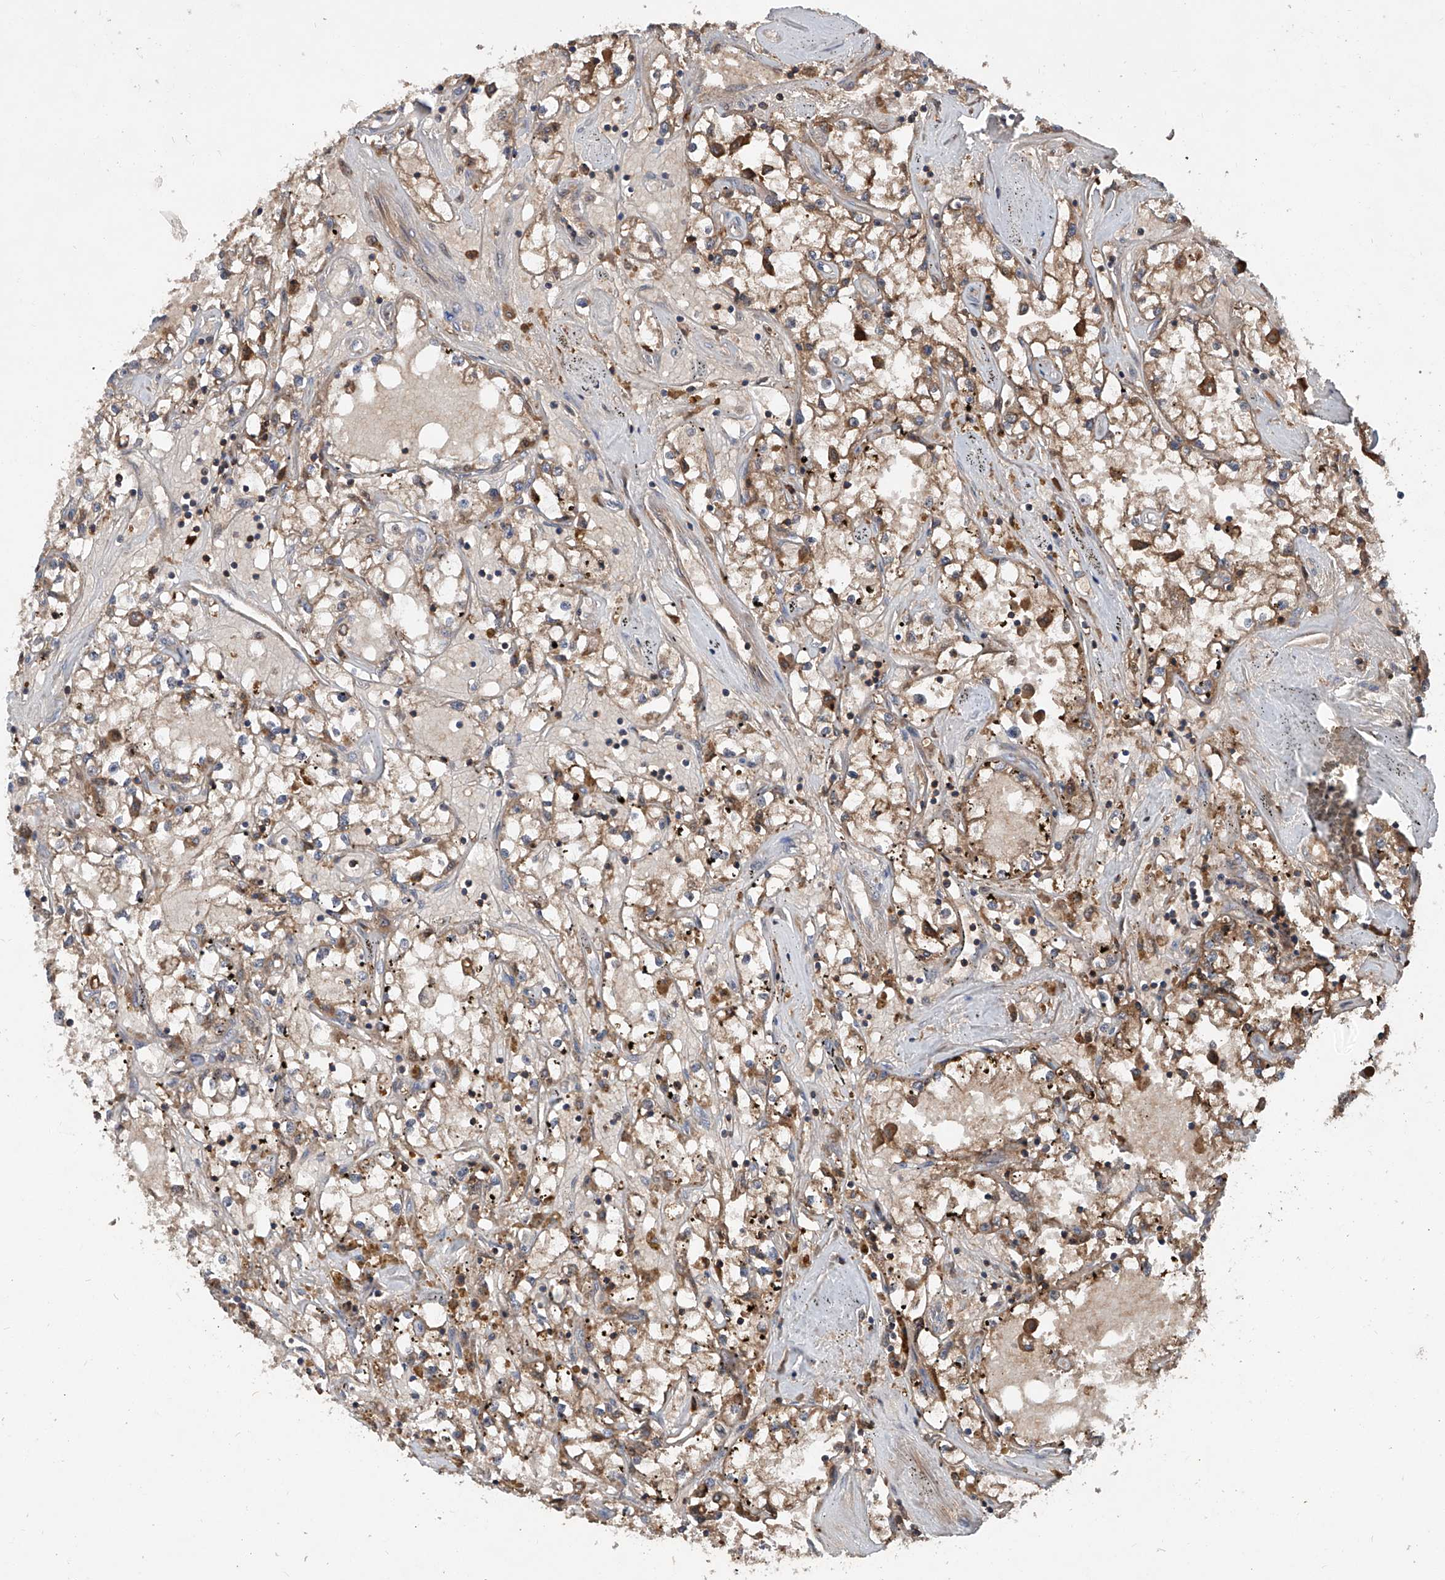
{"staining": {"intensity": "moderate", "quantity": "25%-75%", "location": "cytoplasmic/membranous"}, "tissue": "renal cancer", "cell_type": "Tumor cells", "image_type": "cancer", "snomed": [{"axis": "morphology", "description": "Adenocarcinoma, NOS"}, {"axis": "topography", "description": "Kidney"}], "caption": "Renal adenocarcinoma stained with immunohistochemistry (IHC) displays moderate cytoplasmic/membranous positivity in approximately 25%-75% of tumor cells. The staining was performed using DAB, with brown indicating positive protein expression. Nuclei are stained blue with hematoxylin.", "gene": "ASCC3", "patient": {"sex": "male", "age": 56}}